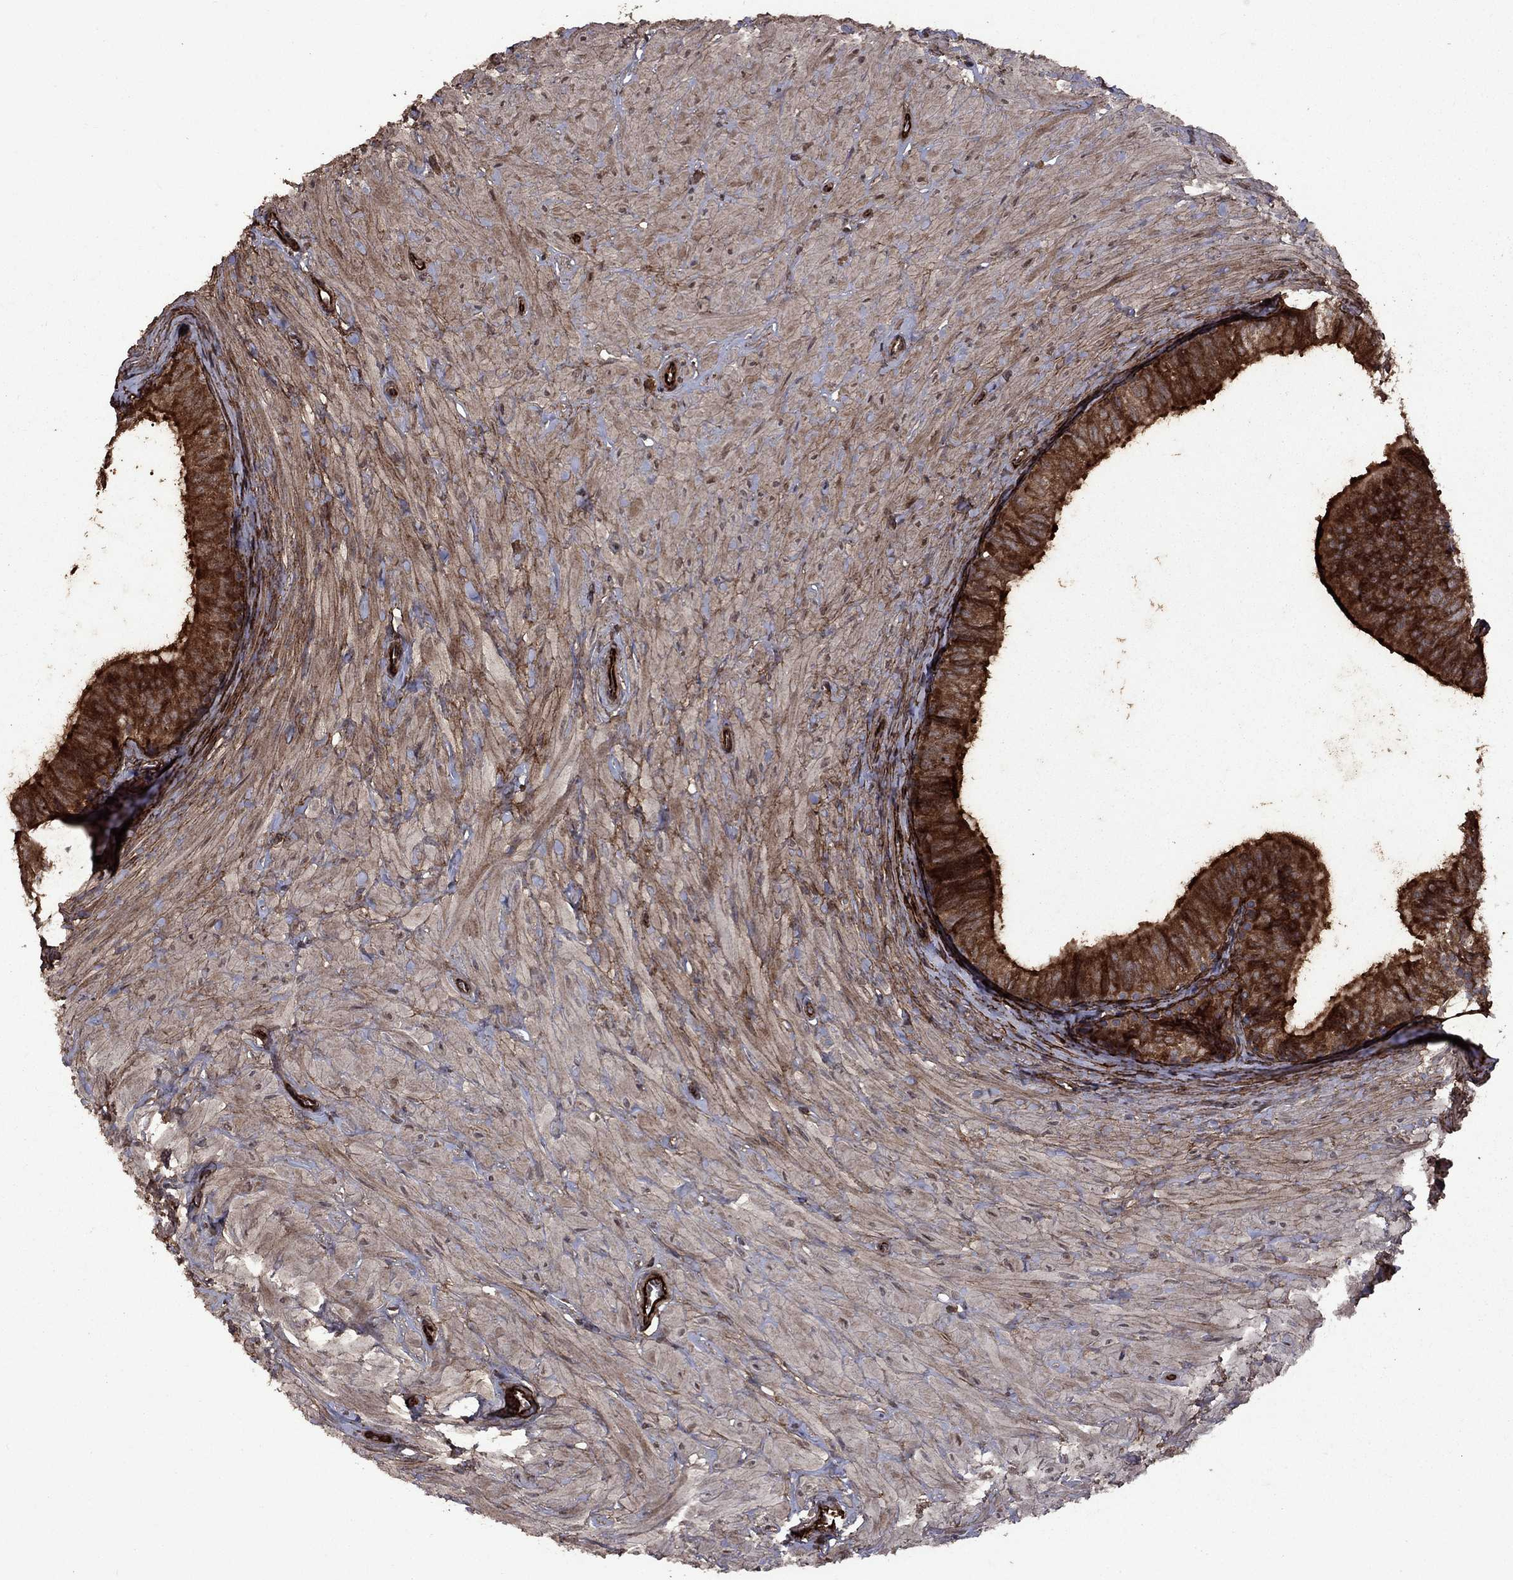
{"staining": {"intensity": "strong", "quantity": "25%-75%", "location": "cytoplasmic/membranous"}, "tissue": "epididymis", "cell_type": "Glandular cells", "image_type": "normal", "snomed": [{"axis": "morphology", "description": "Normal tissue, NOS"}, {"axis": "topography", "description": "Epididymis"}, {"axis": "topography", "description": "Vas deferens"}], "caption": "This histopathology image shows normal epididymis stained with immunohistochemistry (IHC) to label a protein in brown. The cytoplasmic/membranous of glandular cells show strong positivity for the protein. Nuclei are counter-stained blue.", "gene": "COL18A1", "patient": {"sex": "male", "age": 23}}